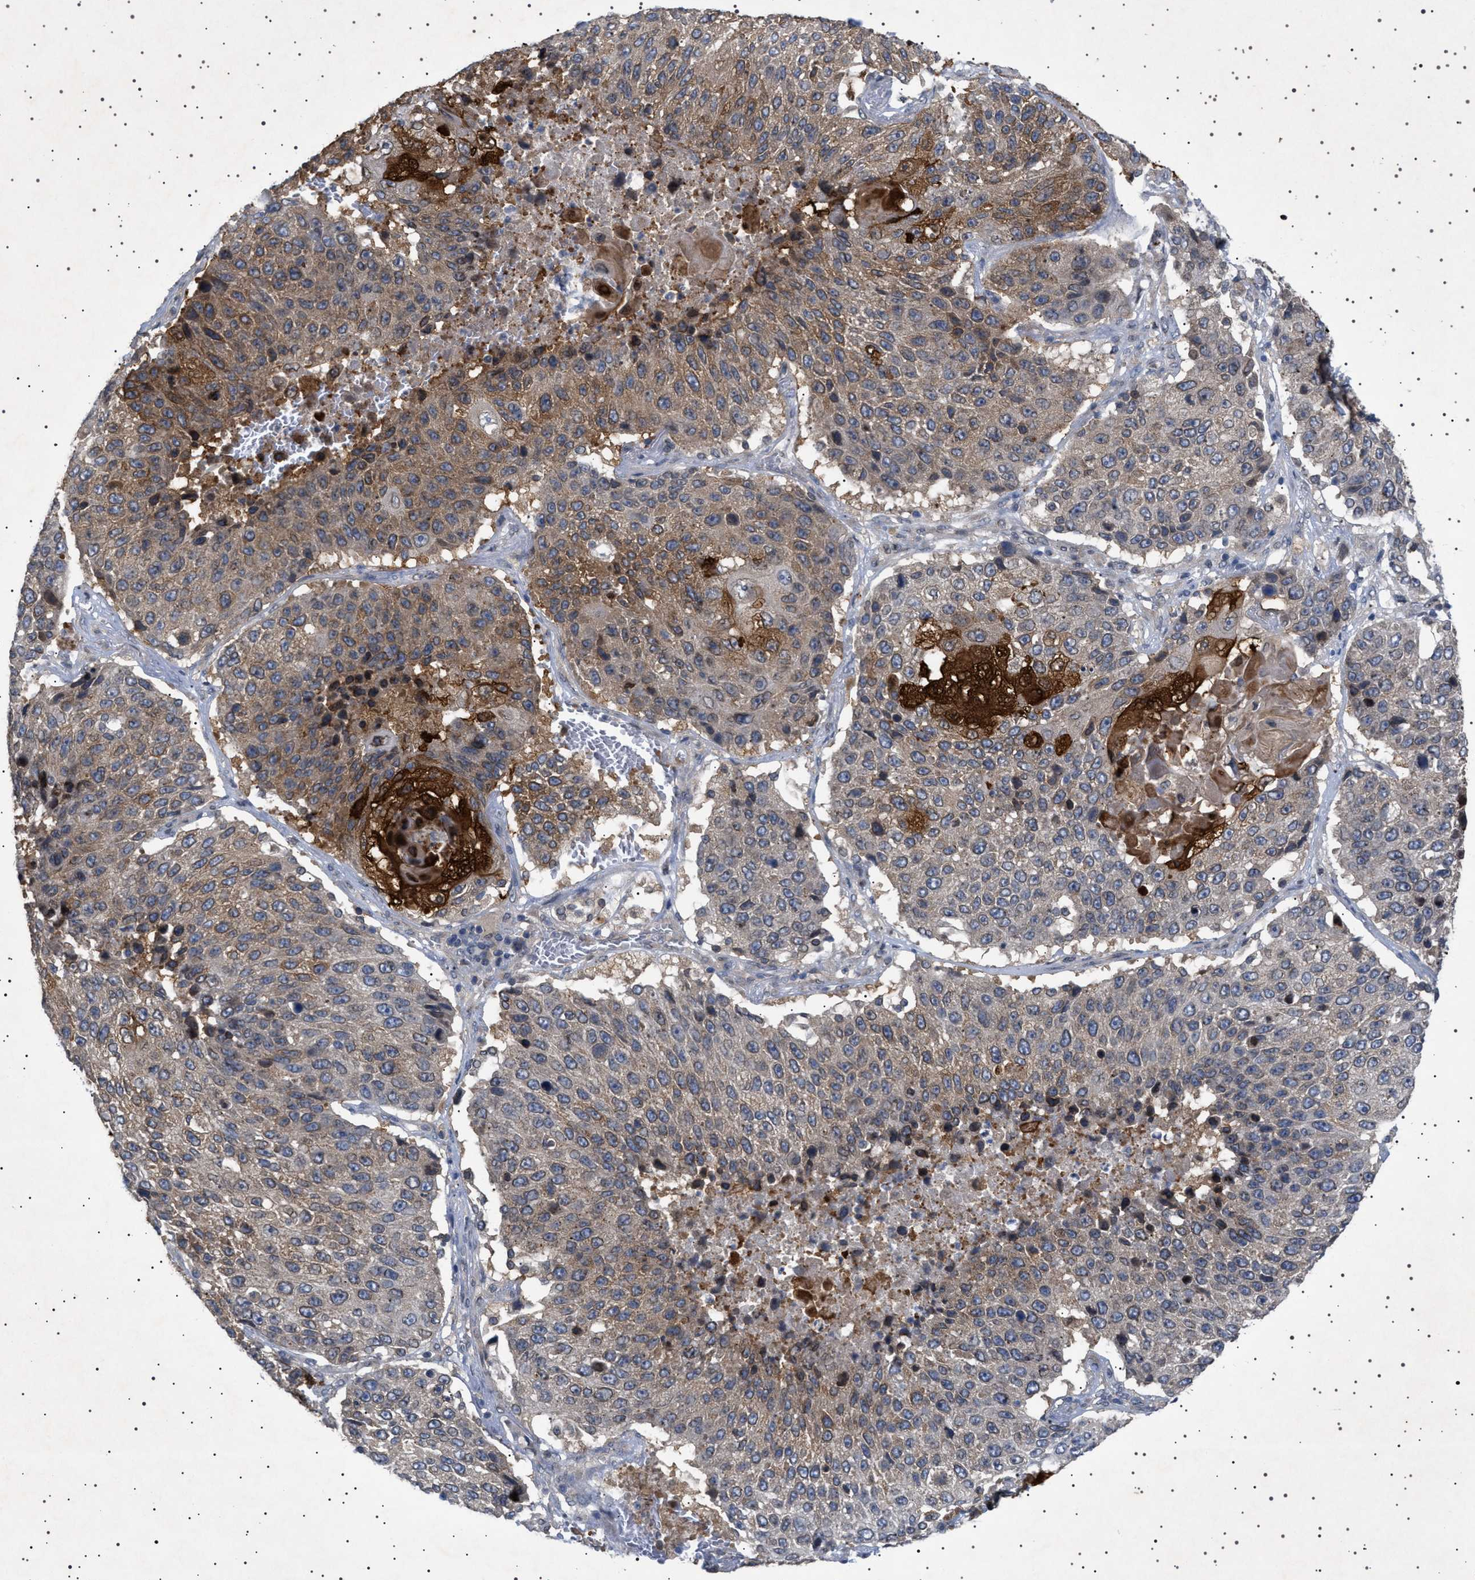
{"staining": {"intensity": "weak", "quantity": "<25%", "location": "cytoplasmic/membranous,nuclear"}, "tissue": "lung cancer", "cell_type": "Tumor cells", "image_type": "cancer", "snomed": [{"axis": "morphology", "description": "Squamous cell carcinoma, NOS"}, {"axis": "topography", "description": "Lung"}], "caption": "This is an immunohistochemistry image of lung cancer (squamous cell carcinoma). There is no positivity in tumor cells.", "gene": "NUP93", "patient": {"sex": "male", "age": 61}}